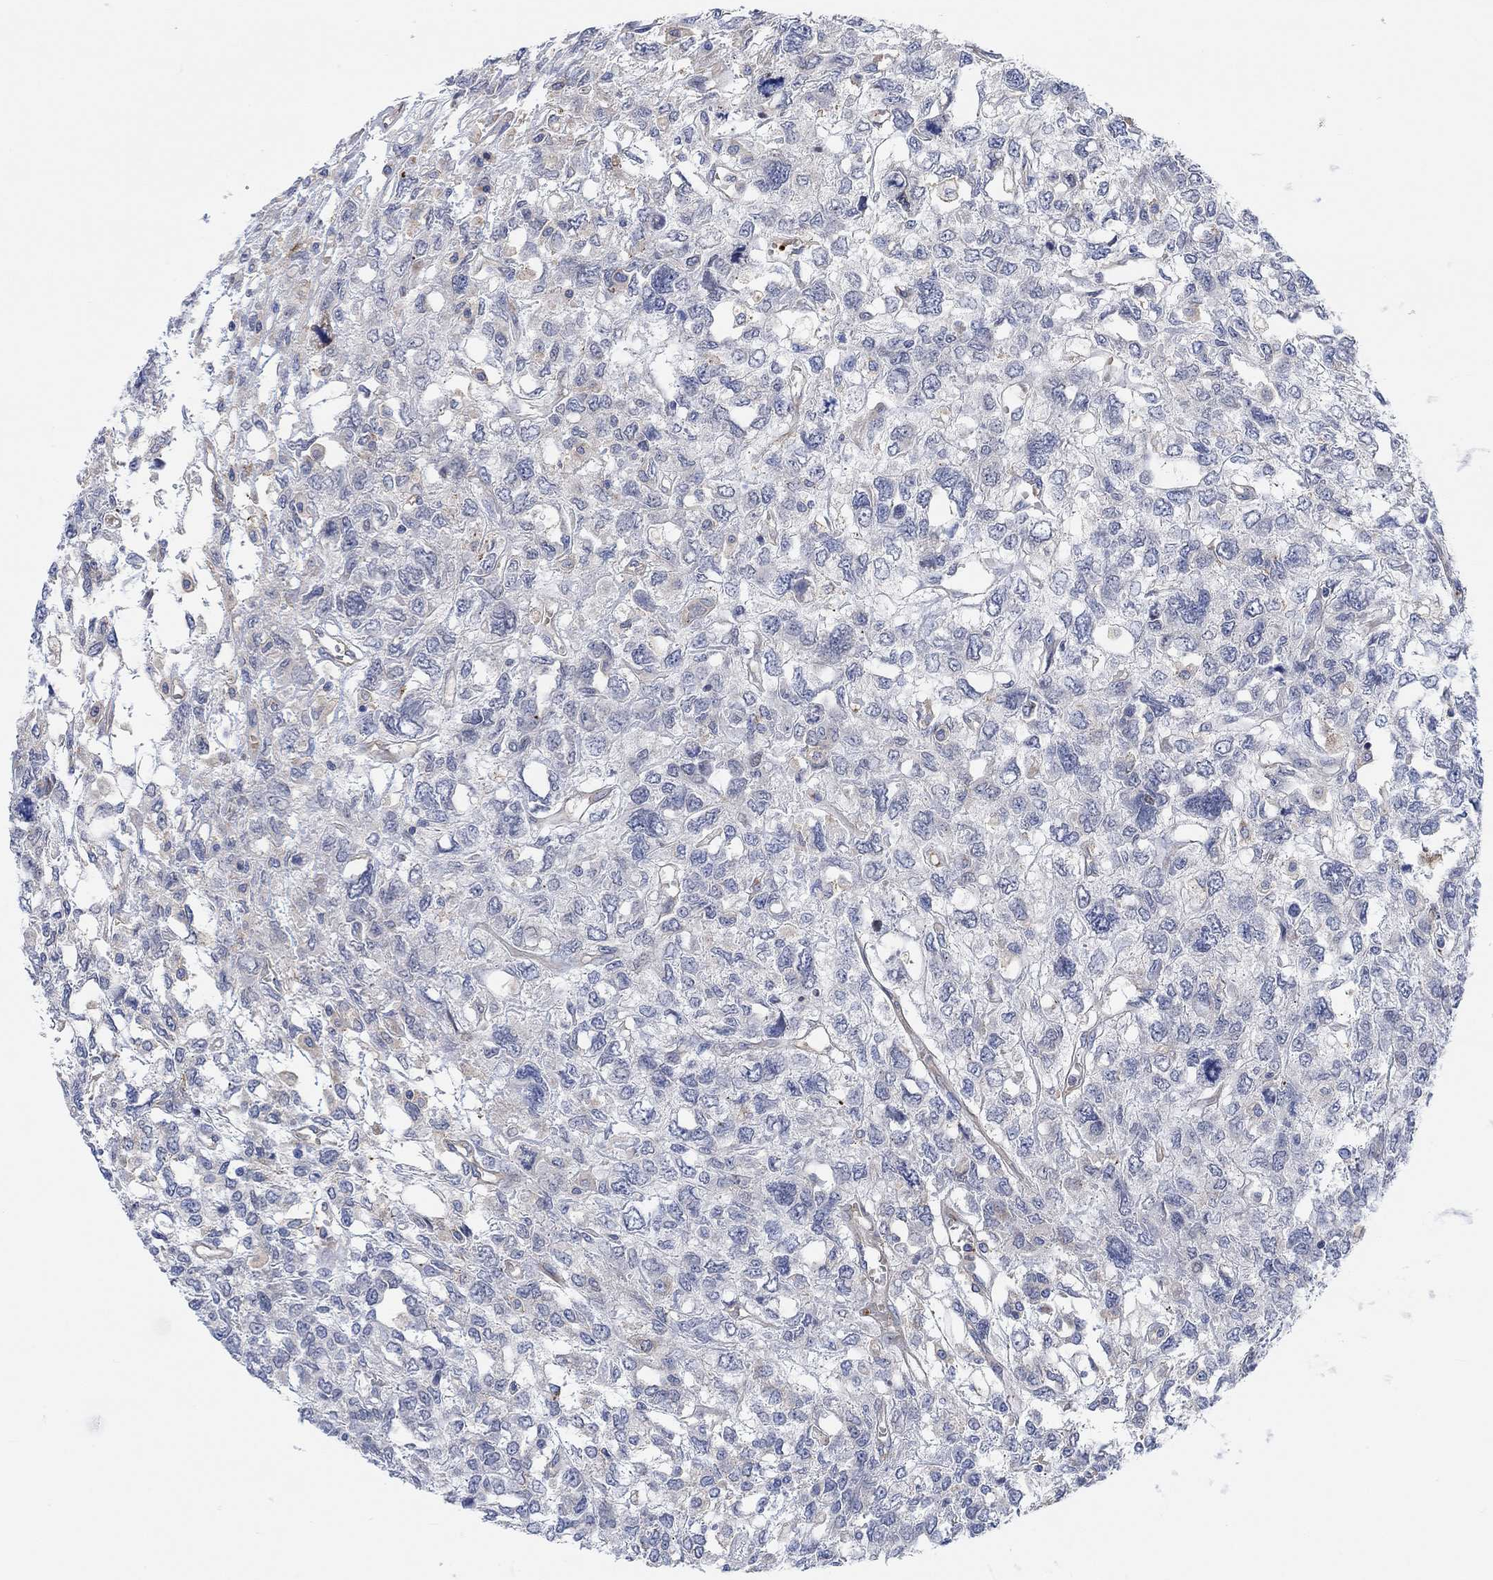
{"staining": {"intensity": "negative", "quantity": "none", "location": "none"}, "tissue": "testis cancer", "cell_type": "Tumor cells", "image_type": "cancer", "snomed": [{"axis": "morphology", "description": "Seminoma, NOS"}, {"axis": "topography", "description": "Testis"}], "caption": "Tumor cells are negative for brown protein staining in seminoma (testis).", "gene": "PMFBP1", "patient": {"sex": "male", "age": 52}}